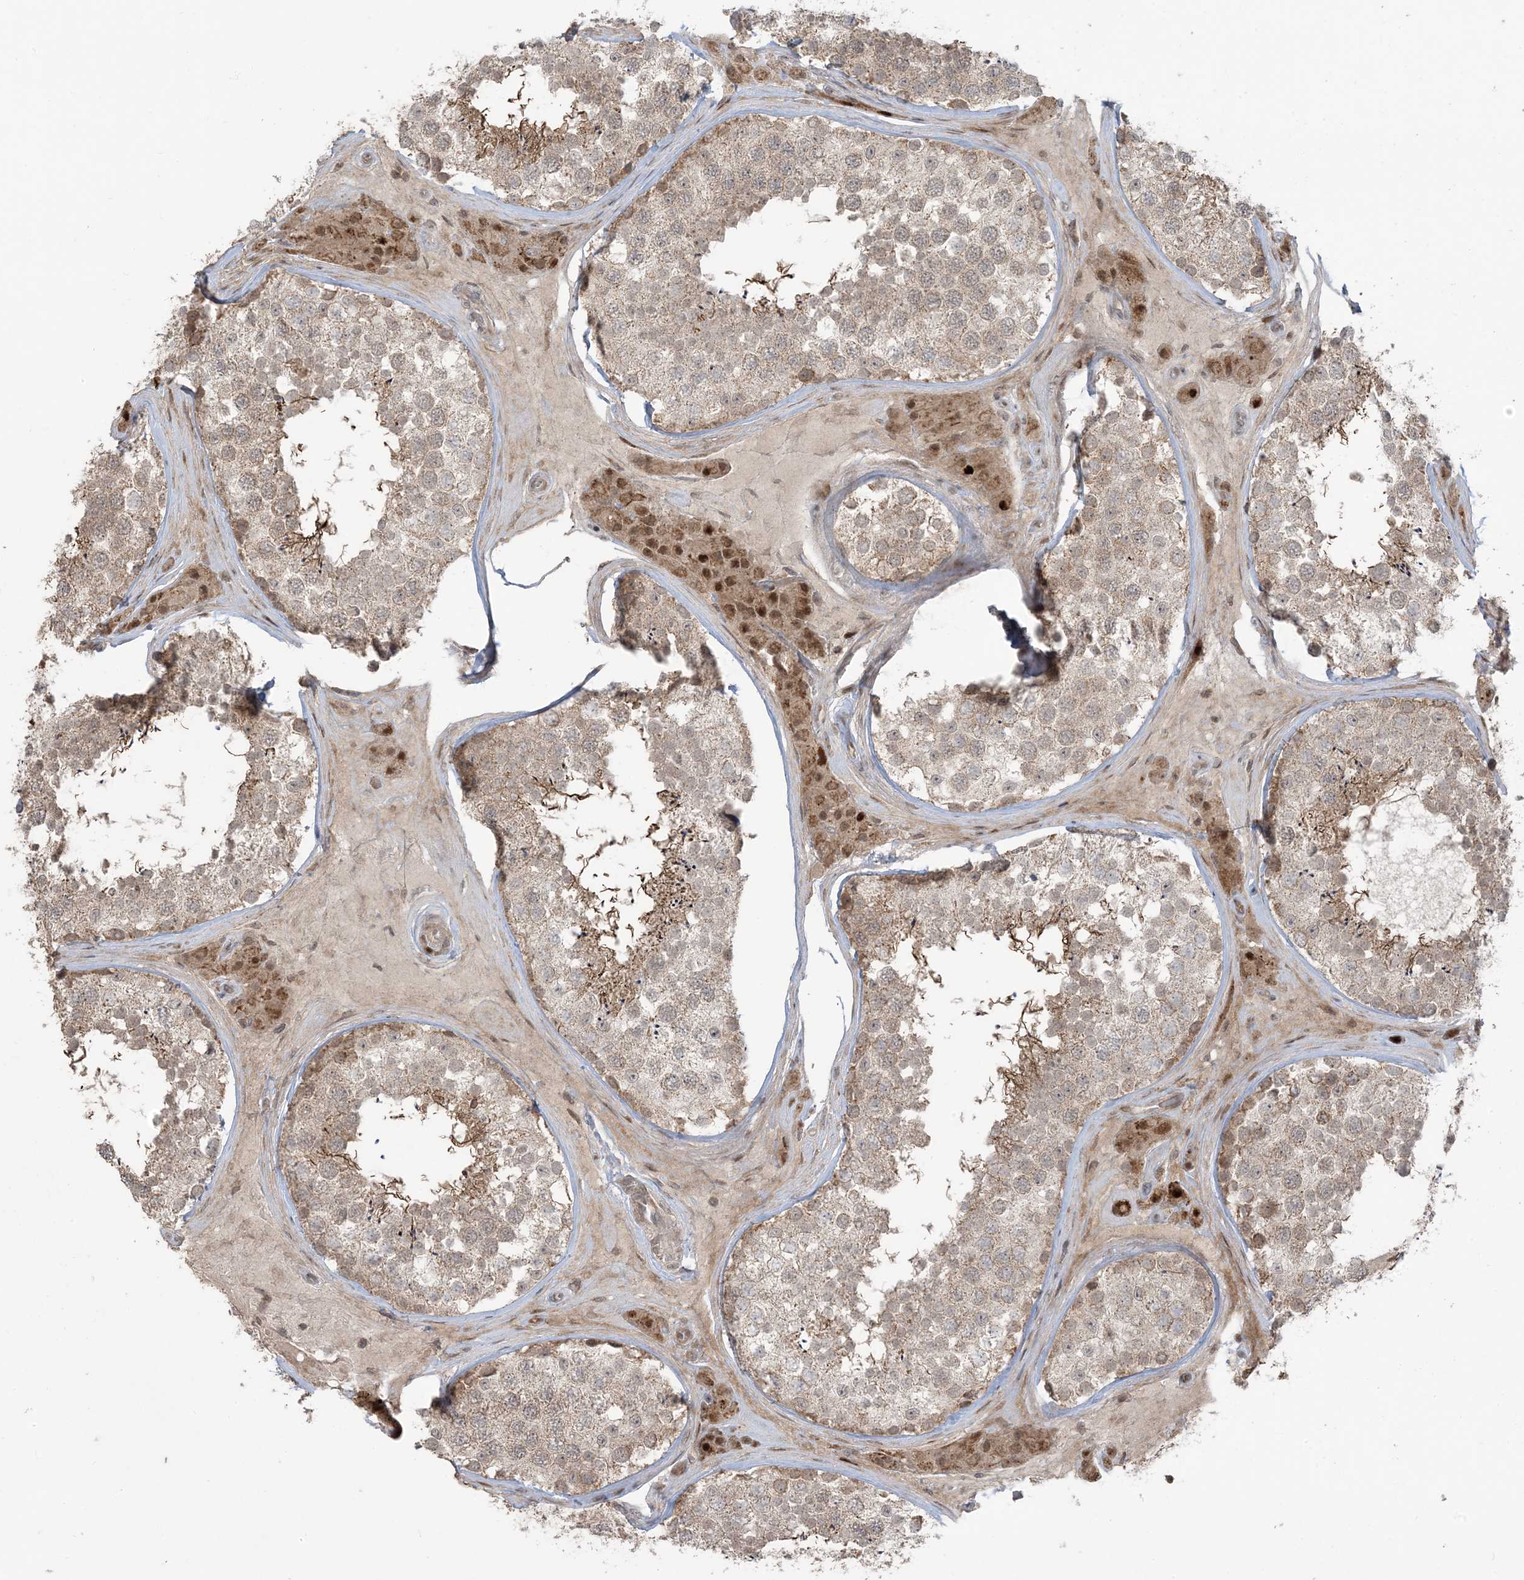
{"staining": {"intensity": "weak", "quantity": "25%-75%", "location": "cytoplasmic/membranous,nuclear"}, "tissue": "testis", "cell_type": "Cells in seminiferous ducts", "image_type": "normal", "snomed": [{"axis": "morphology", "description": "Normal tissue, NOS"}, {"axis": "topography", "description": "Testis"}], "caption": "Immunohistochemical staining of unremarkable testis demonstrates weak cytoplasmic/membranous,nuclear protein staining in about 25%-75% of cells in seminiferous ducts.", "gene": "PHLDB2", "patient": {"sex": "male", "age": 46}}